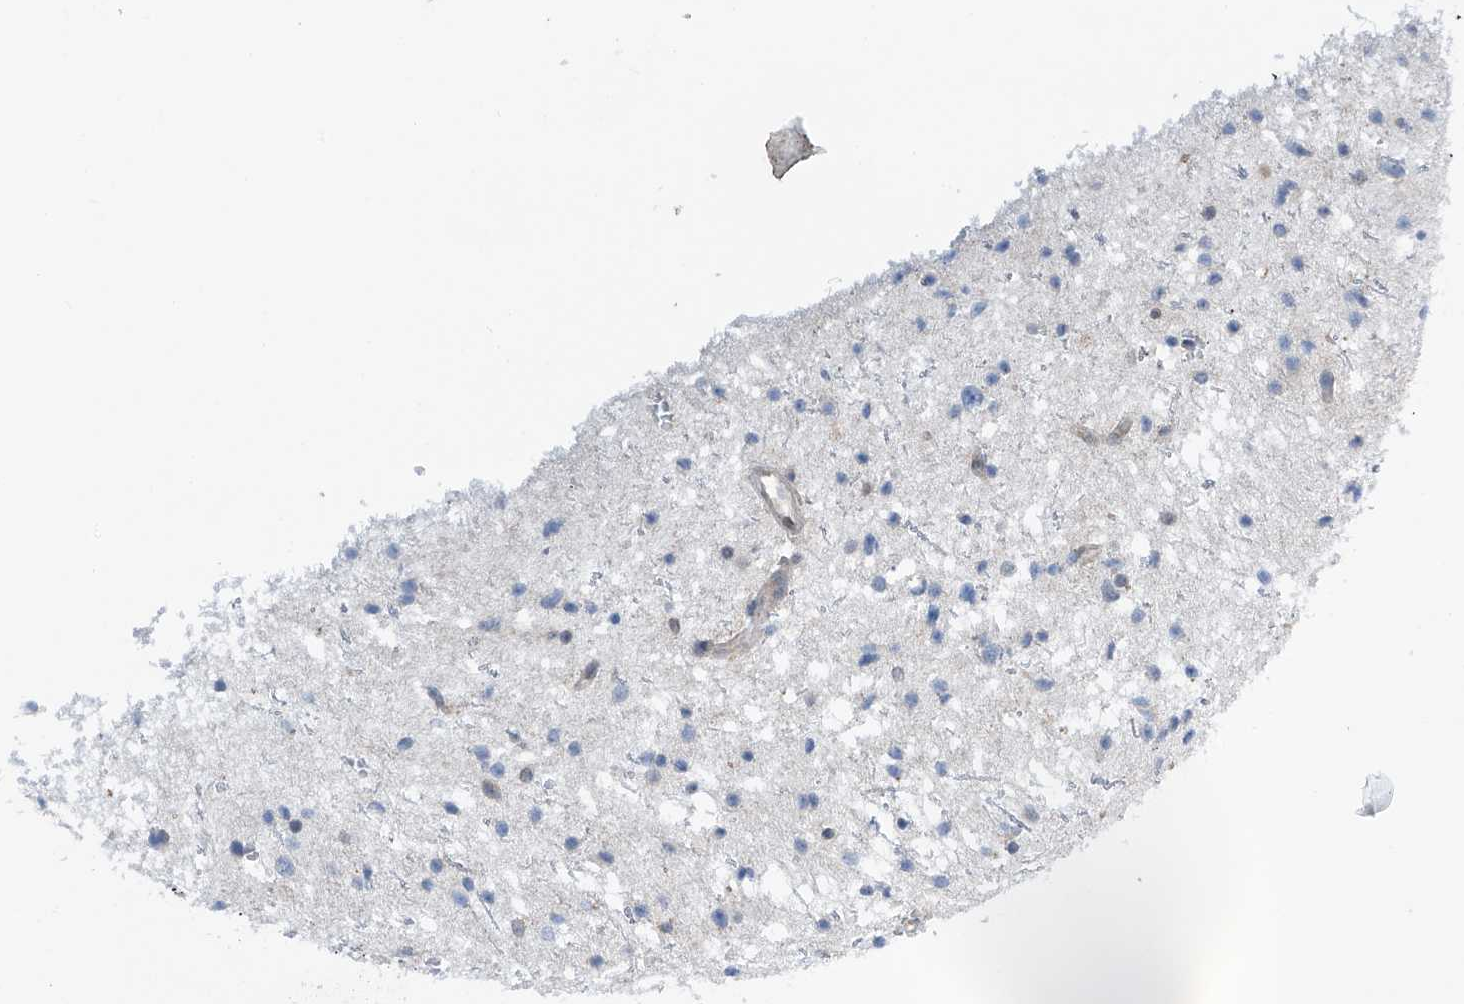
{"staining": {"intensity": "negative", "quantity": "none", "location": "none"}, "tissue": "glioma", "cell_type": "Tumor cells", "image_type": "cancer", "snomed": [{"axis": "morphology", "description": "Glioma, malignant, Low grade"}, {"axis": "topography", "description": "Brain"}], "caption": "An IHC micrograph of glioma is shown. There is no staining in tumor cells of glioma.", "gene": "APLF", "patient": {"sex": "female", "age": 37}}